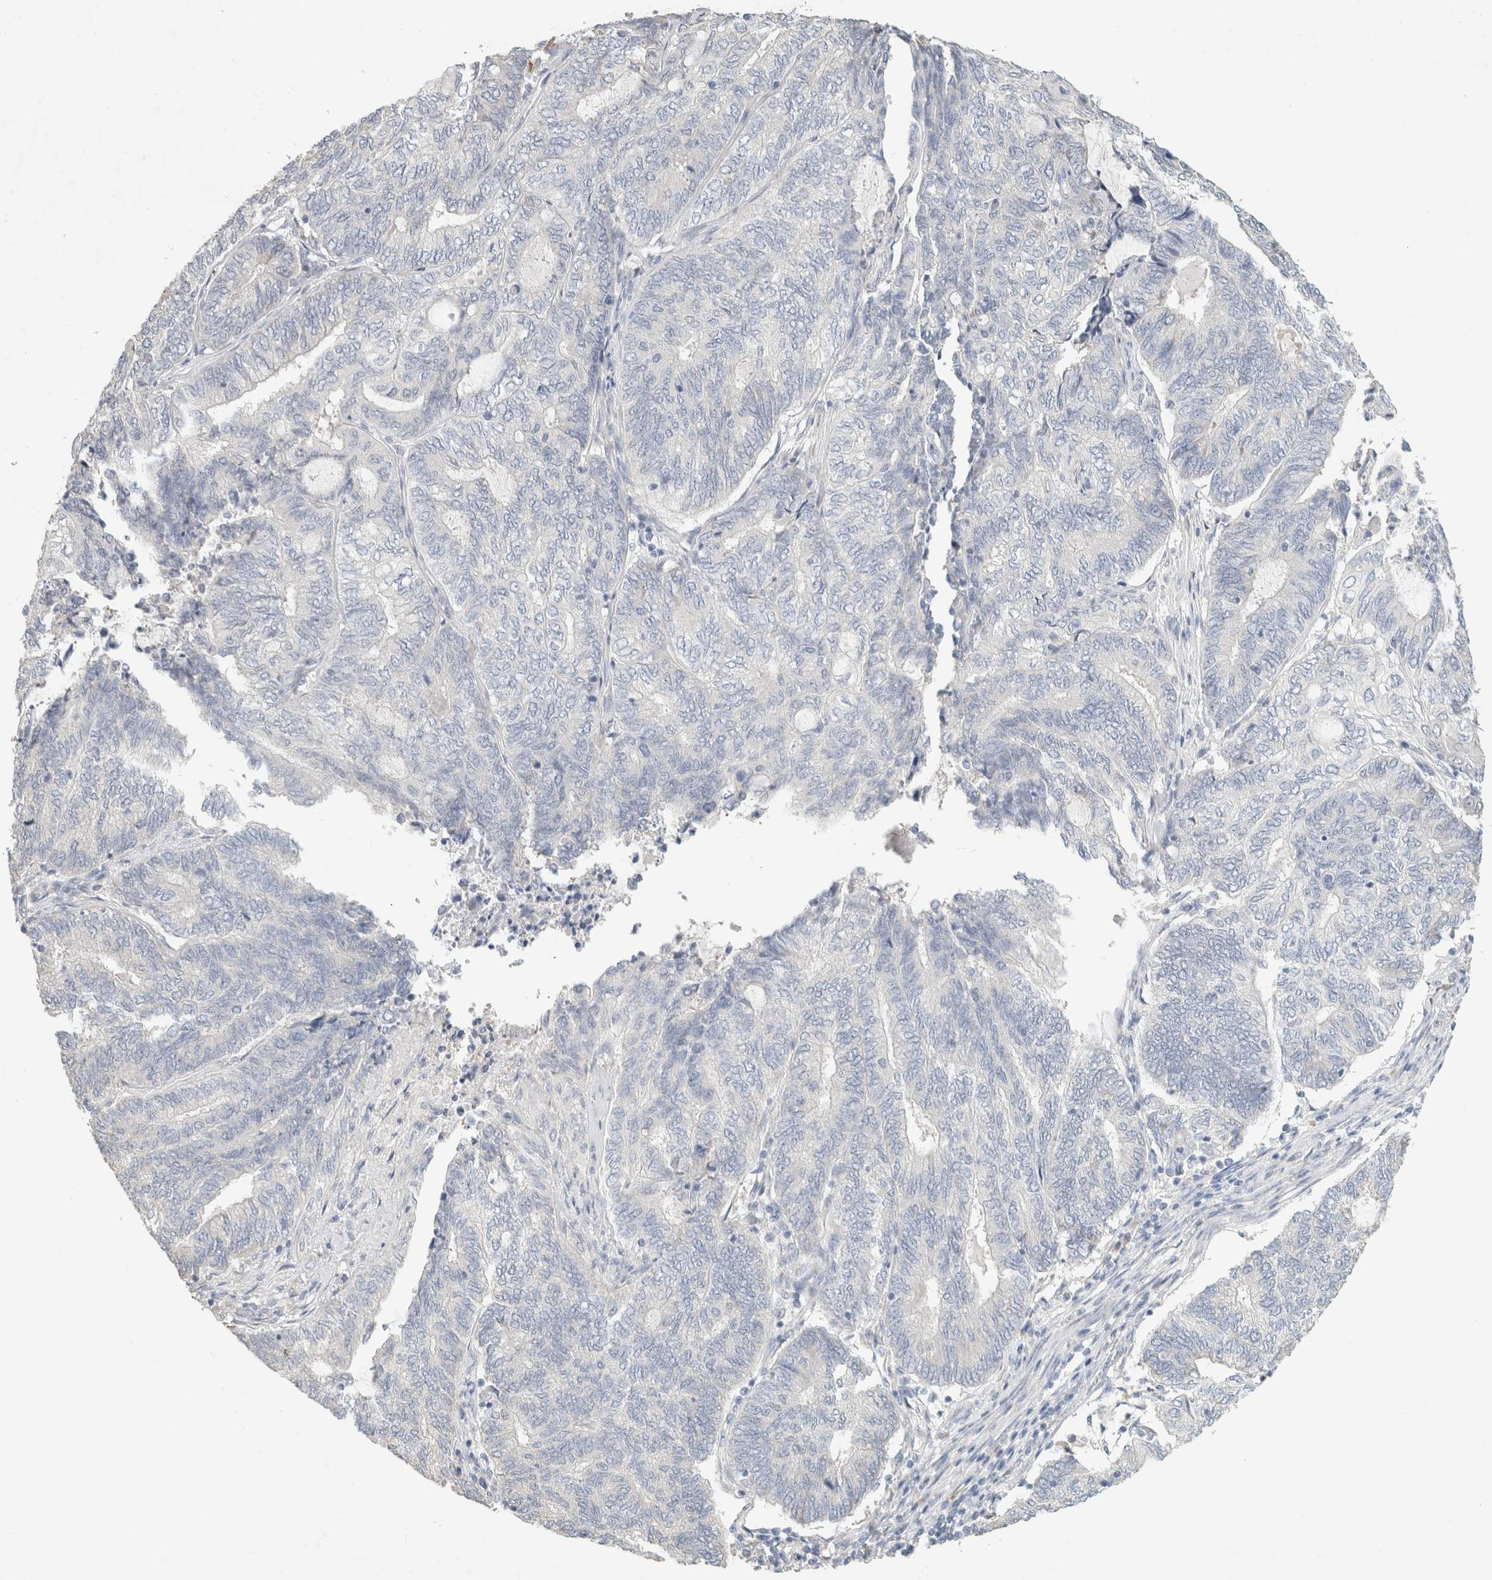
{"staining": {"intensity": "negative", "quantity": "none", "location": "none"}, "tissue": "endometrial cancer", "cell_type": "Tumor cells", "image_type": "cancer", "snomed": [{"axis": "morphology", "description": "Adenocarcinoma, NOS"}, {"axis": "topography", "description": "Uterus"}, {"axis": "topography", "description": "Endometrium"}], "caption": "Immunohistochemistry photomicrograph of neoplastic tissue: adenocarcinoma (endometrial) stained with DAB (3,3'-diaminobenzidine) shows no significant protein expression in tumor cells.", "gene": "NEFM", "patient": {"sex": "female", "age": 70}}